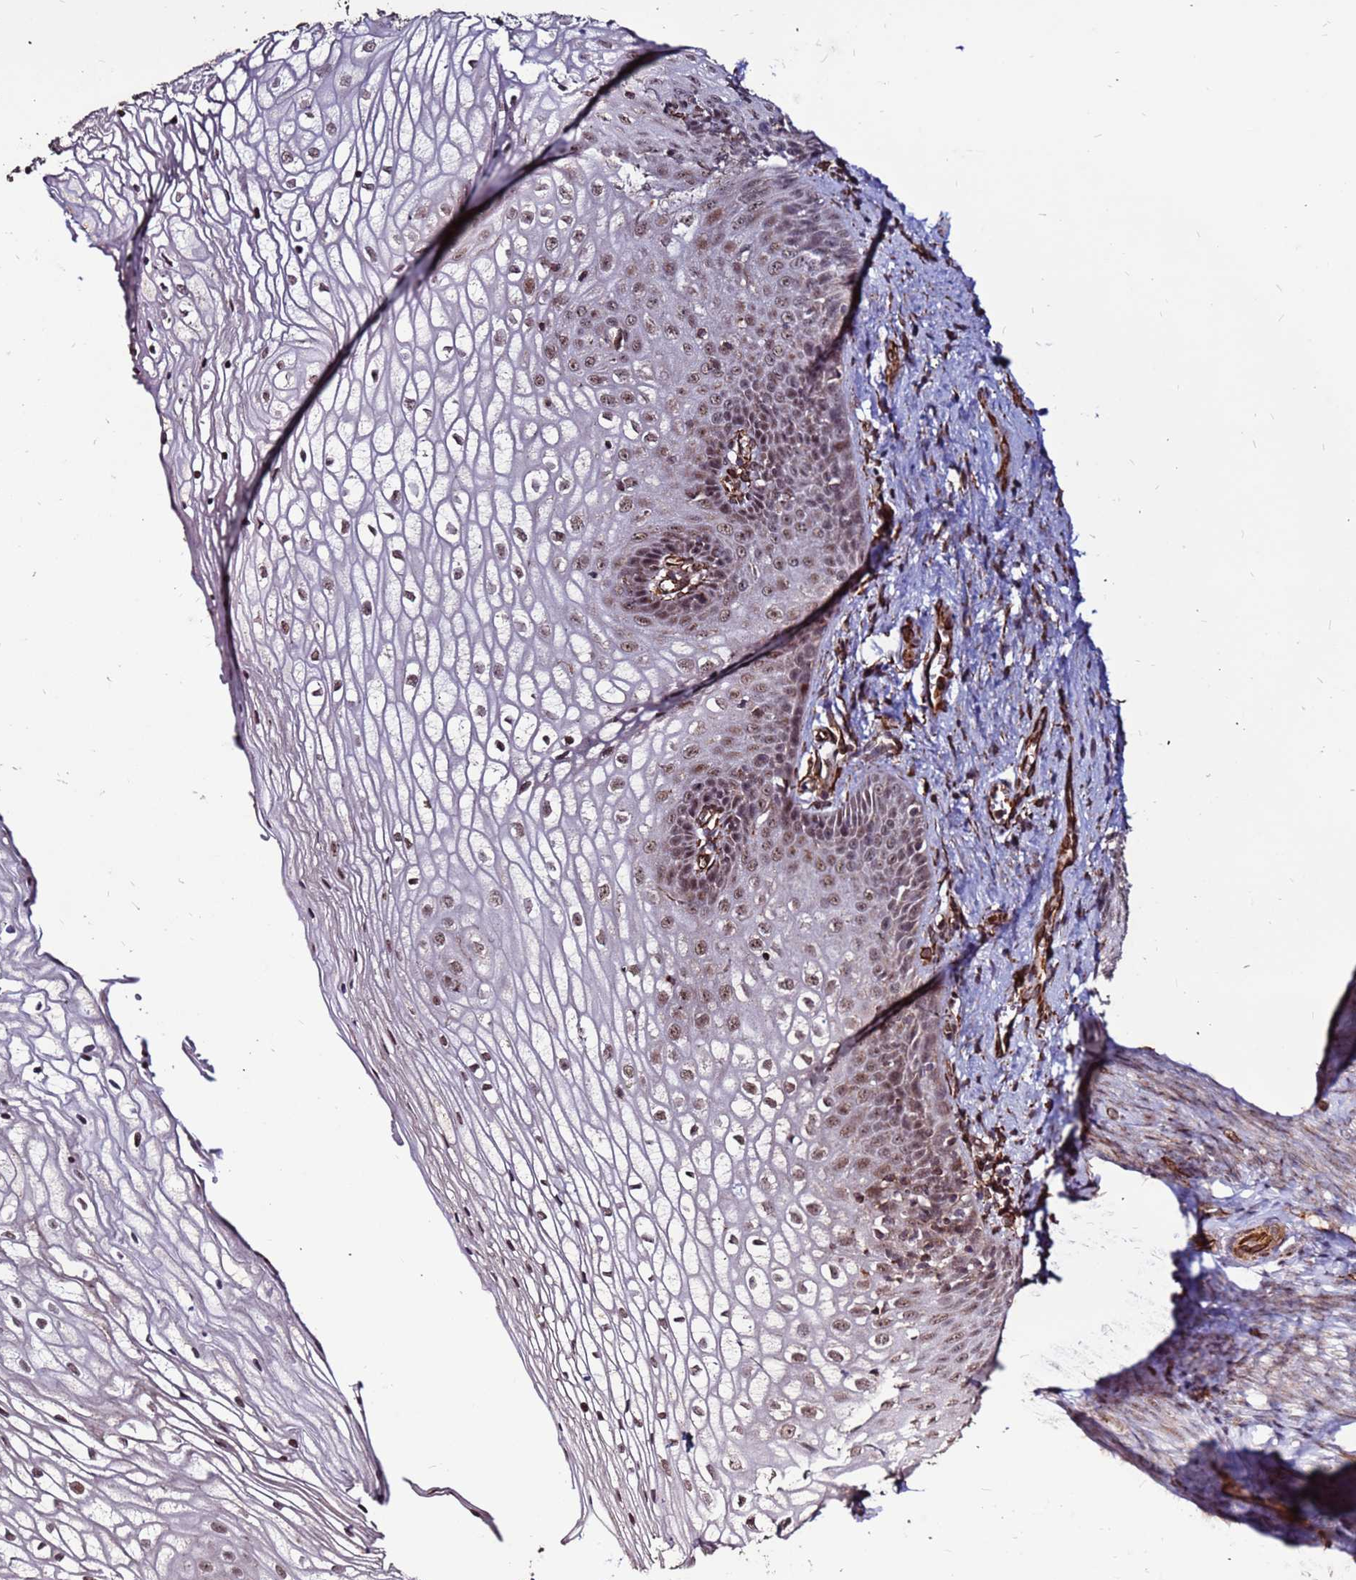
{"staining": {"intensity": "moderate", "quantity": ">75%", "location": "nuclear"}, "tissue": "vagina", "cell_type": "Squamous epithelial cells", "image_type": "normal", "snomed": [{"axis": "morphology", "description": "Normal tissue, NOS"}, {"axis": "topography", "description": "Vagina"}], "caption": "Protein staining by immunohistochemistry displays moderate nuclear expression in about >75% of squamous epithelial cells in unremarkable vagina.", "gene": "CLK3", "patient": {"sex": "female", "age": 34}}